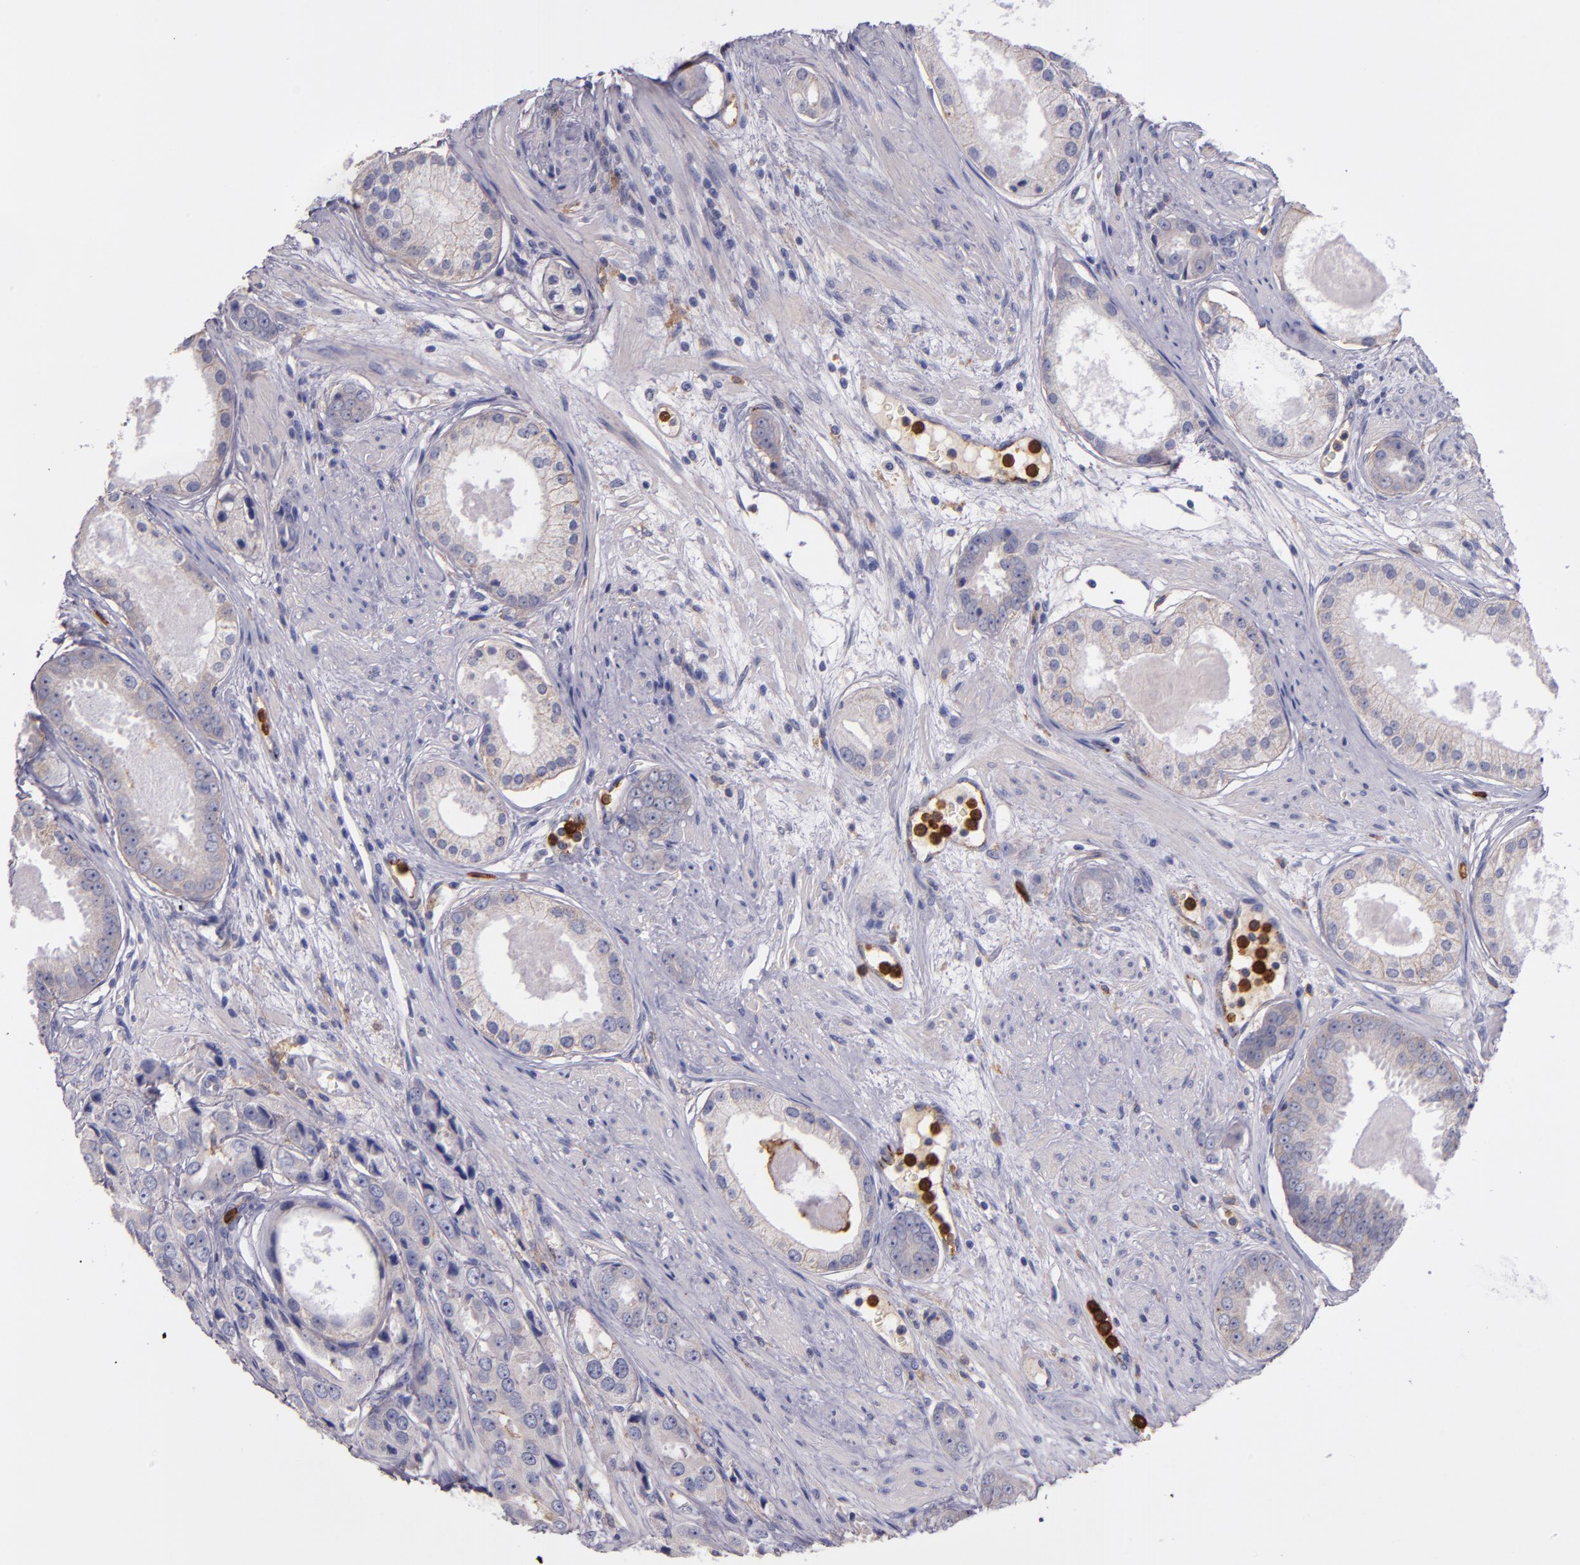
{"staining": {"intensity": "weak", "quantity": "<25%", "location": "cytoplasmic/membranous"}, "tissue": "prostate cancer", "cell_type": "Tumor cells", "image_type": "cancer", "snomed": [{"axis": "morphology", "description": "Adenocarcinoma, Medium grade"}, {"axis": "topography", "description": "Prostate"}], "caption": "Micrograph shows no protein positivity in tumor cells of medium-grade adenocarcinoma (prostate) tissue.", "gene": "C5AR1", "patient": {"sex": "male", "age": 53}}